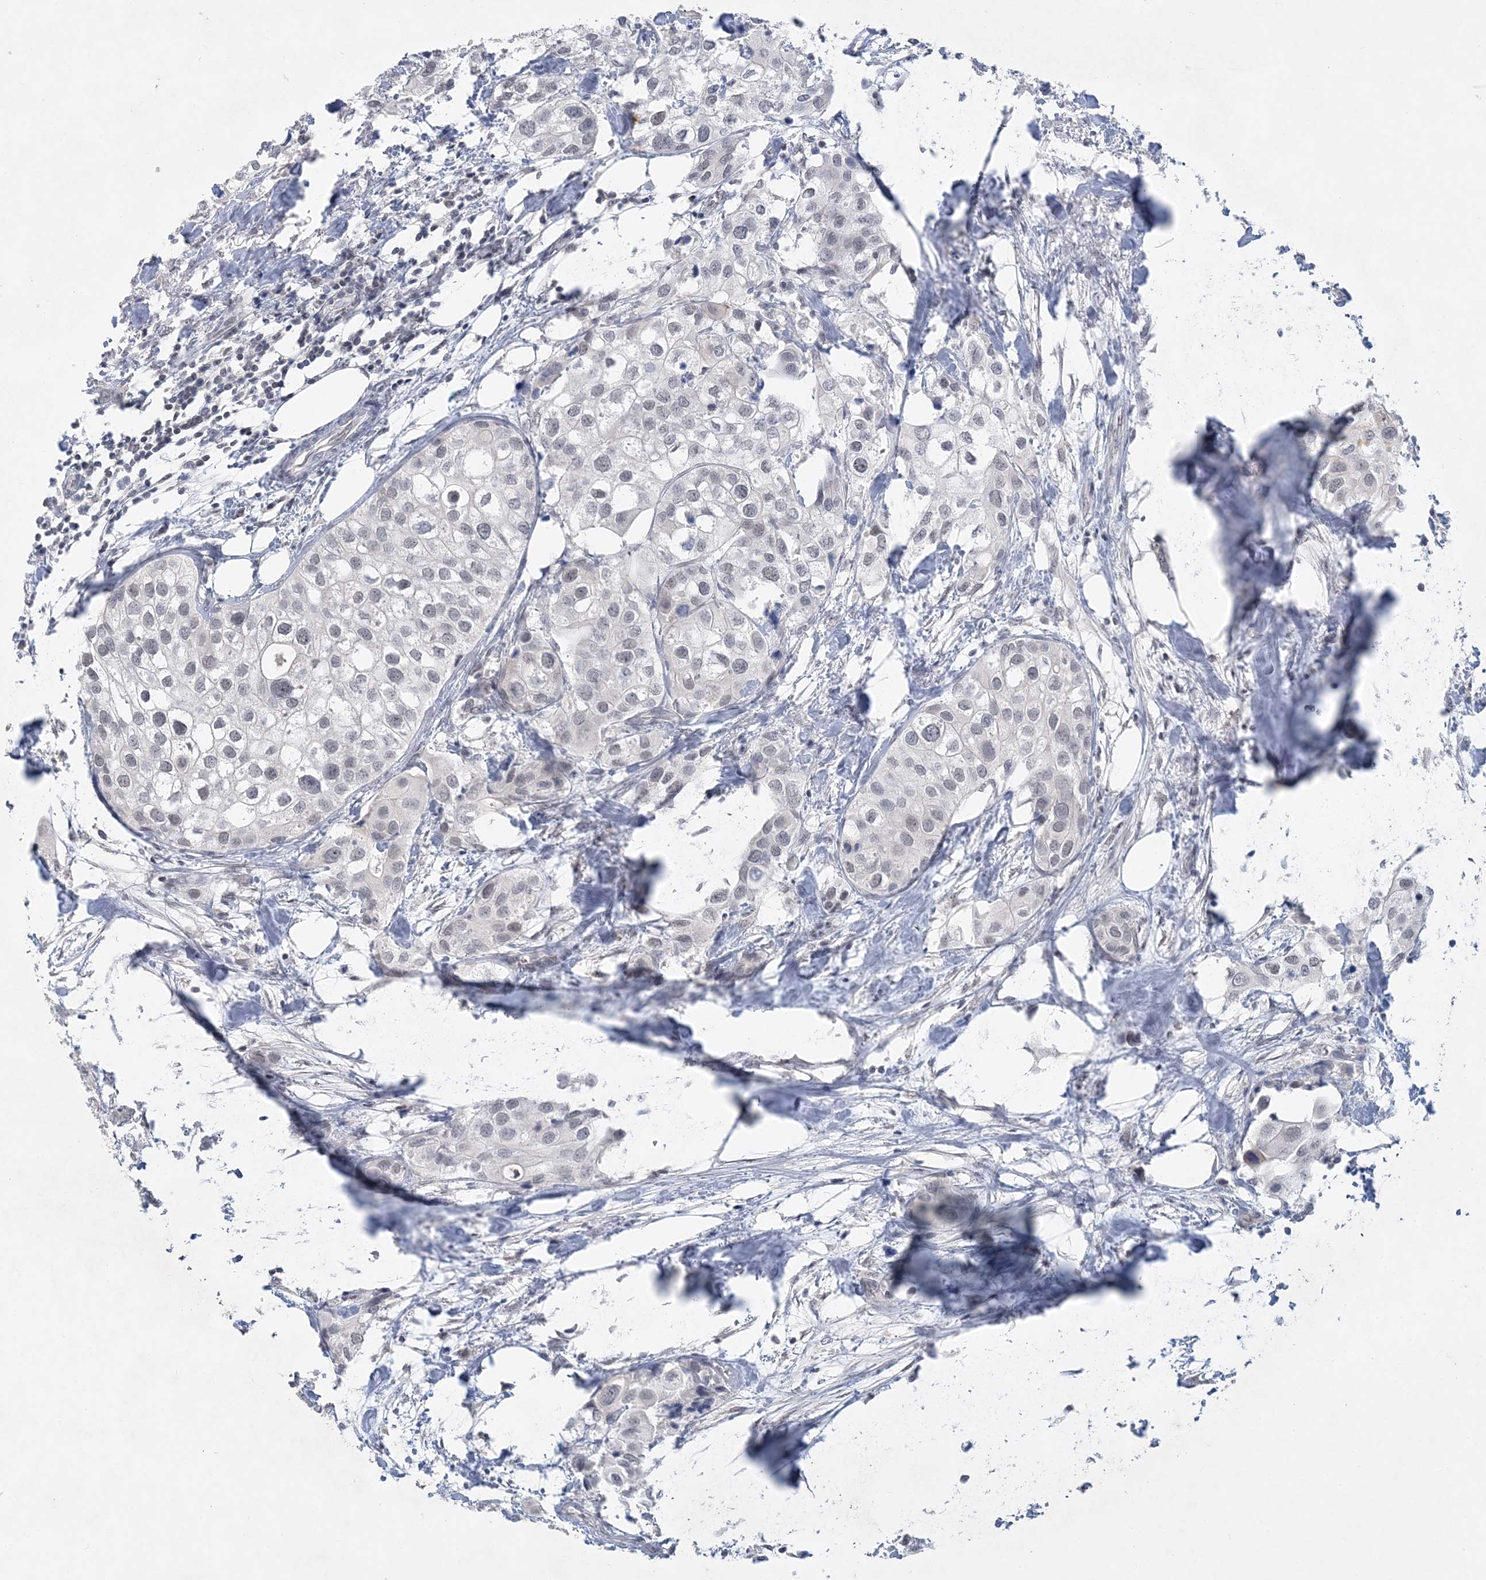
{"staining": {"intensity": "negative", "quantity": "none", "location": "none"}, "tissue": "urothelial cancer", "cell_type": "Tumor cells", "image_type": "cancer", "snomed": [{"axis": "morphology", "description": "Urothelial carcinoma, High grade"}, {"axis": "topography", "description": "Urinary bladder"}], "caption": "DAB immunohistochemical staining of human urothelial carcinoma (high-grade) demonstrates no significant staining in tumor cells.", "gene": "KMT2D", "patient": {"sex": "male", "age": 64}}